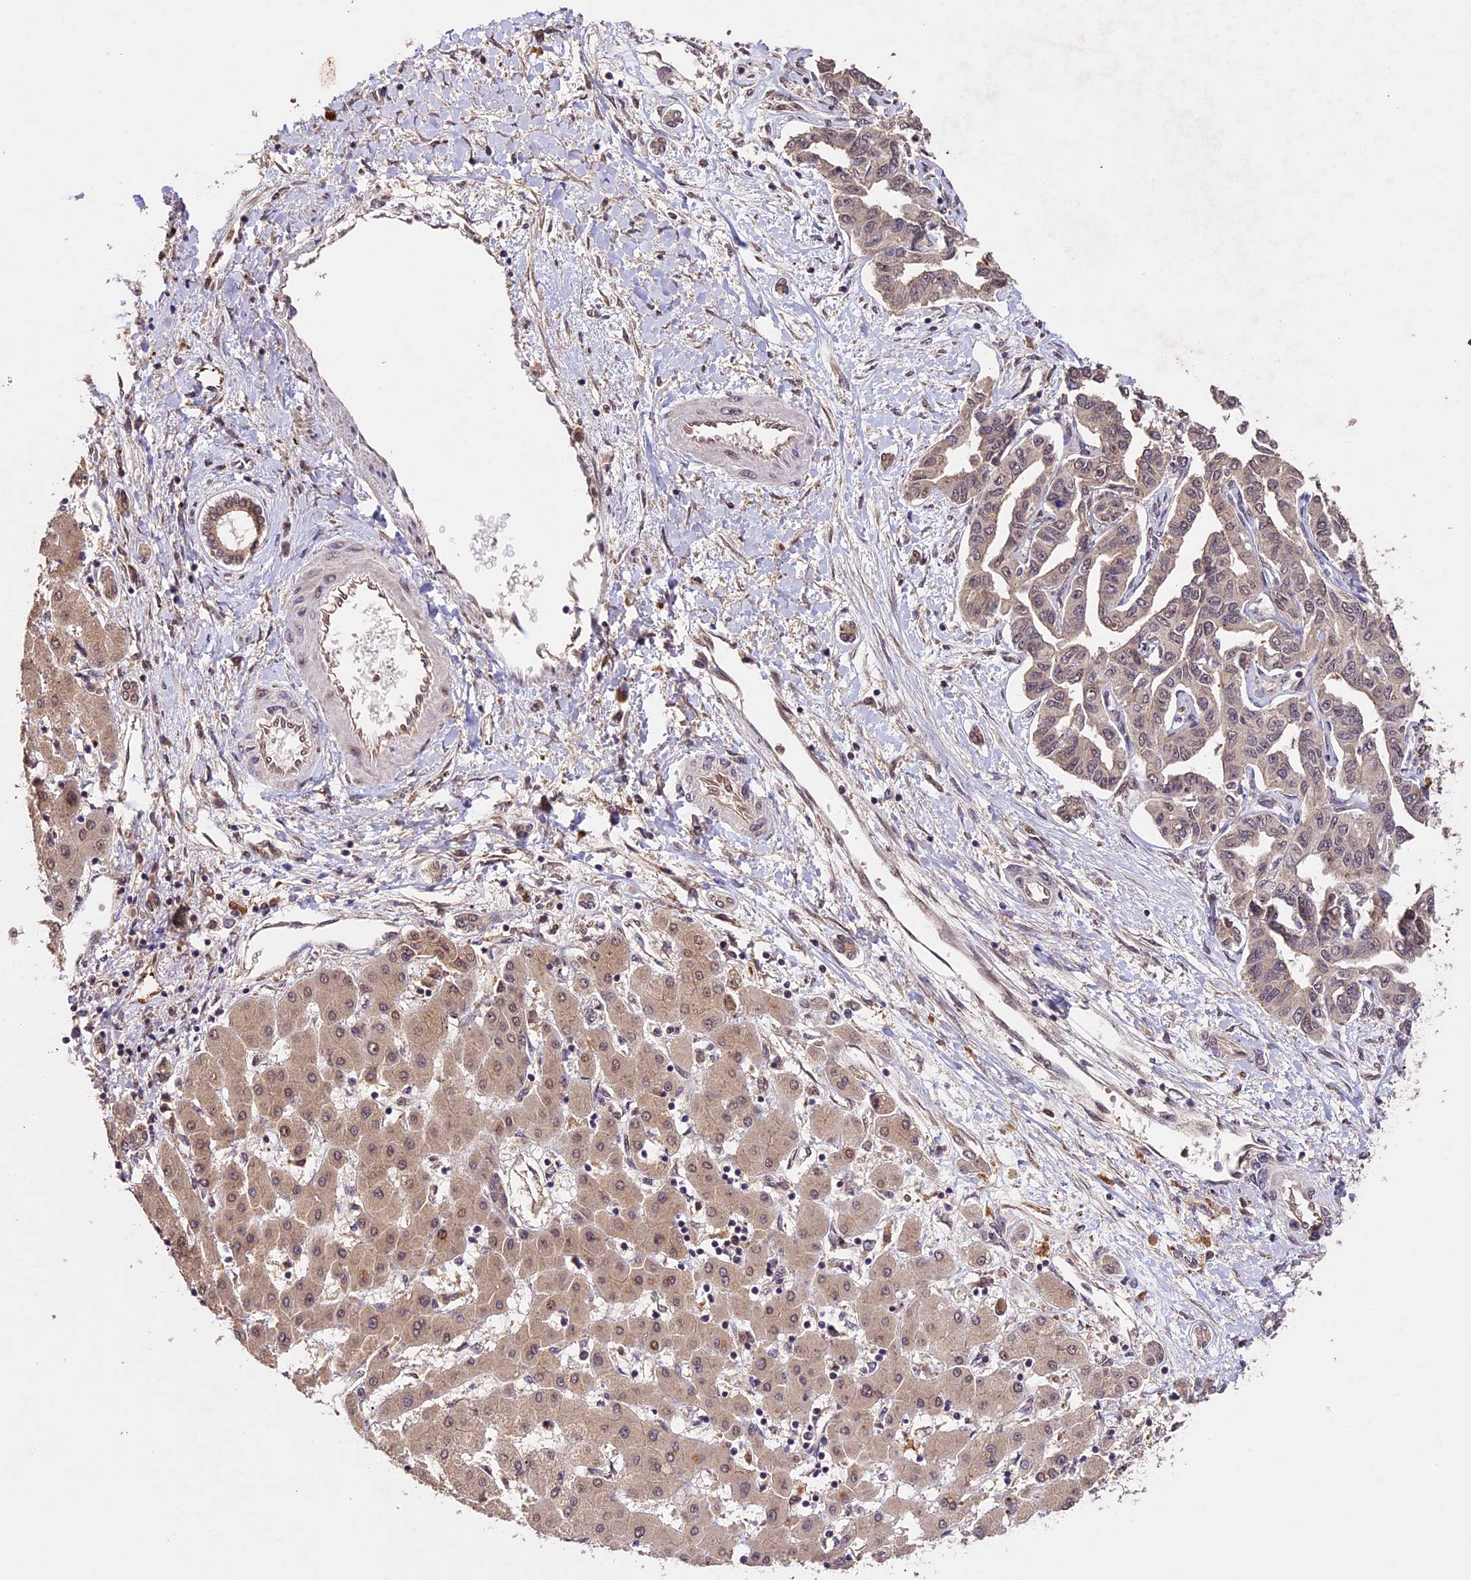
{"staining": {"intensity": "weak", "quantity": "<25%", "location": "cytoplasmic/membranous,nuclear"}, "tissue": "liver cancer", "cell_type": "Tumor cells", "image_type": "cancer", "snomed": [{"axis": "morphology", "description": "Cholangiocarcinoma"}, {"axis": "topography", "description": "Liver"}], "caption": "Liver cholangiocarcinoma was stained to show a protein in brown. There is no significant positivity in tumor cells.", "gene": "CDKN2AIP", "patient": {"sex": "male", "age": 59}}